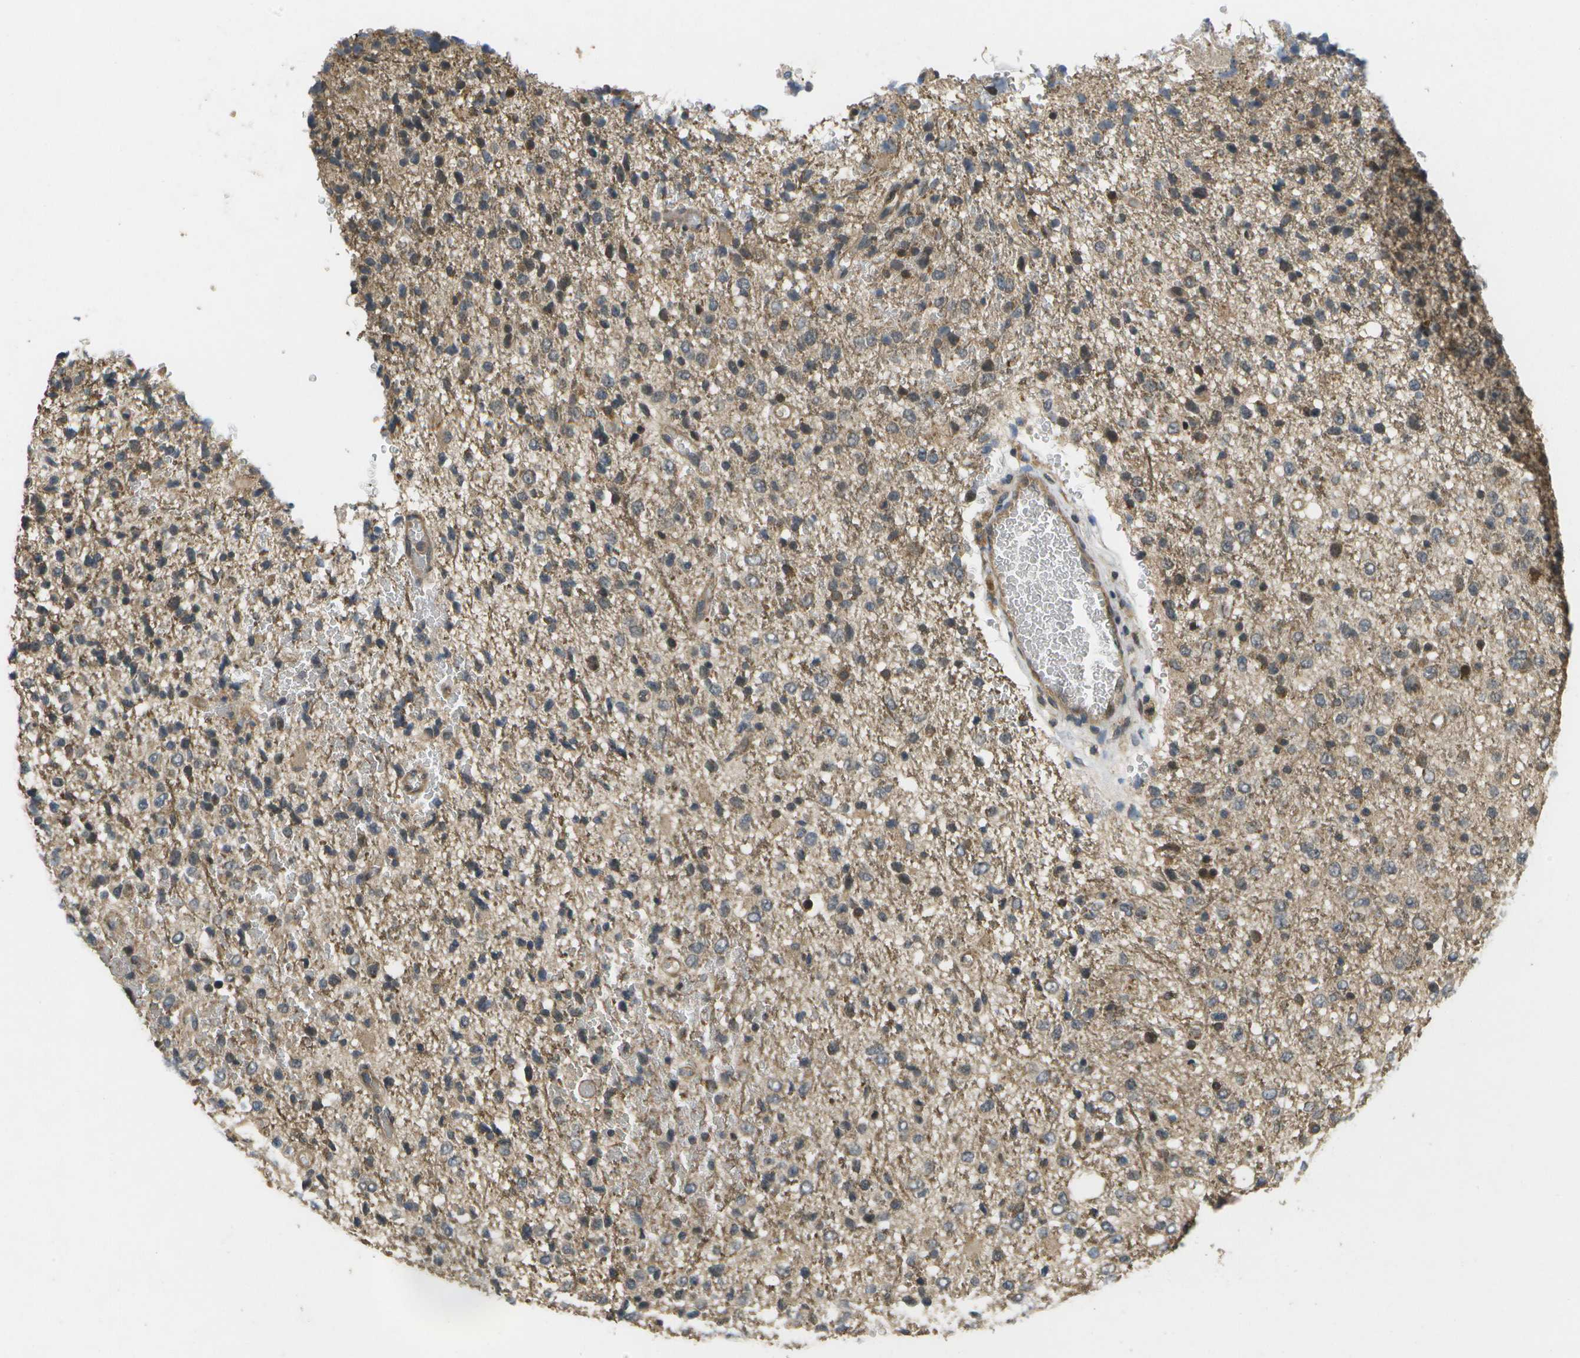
{"staining": {"intensity": "weak", "quantity": ">75%", "location": "cytoplasmic/membranous"}, "tissue": "glioma", "cell_type": "Tumor cells", "image_type": "cancer", "snomed": [{"axis": "morphology", "description": "Glioma, malignant, High grade"}, {"axis": "topography", "description": "pancreas cauda"}], "caption": "Glioma stained with a brown dye shows weak cytoplasmic/membranous positive staining in about >75% of tumor cells.", "gene": "ALAS1", "patient": {"sex": "male", "age": 60}}